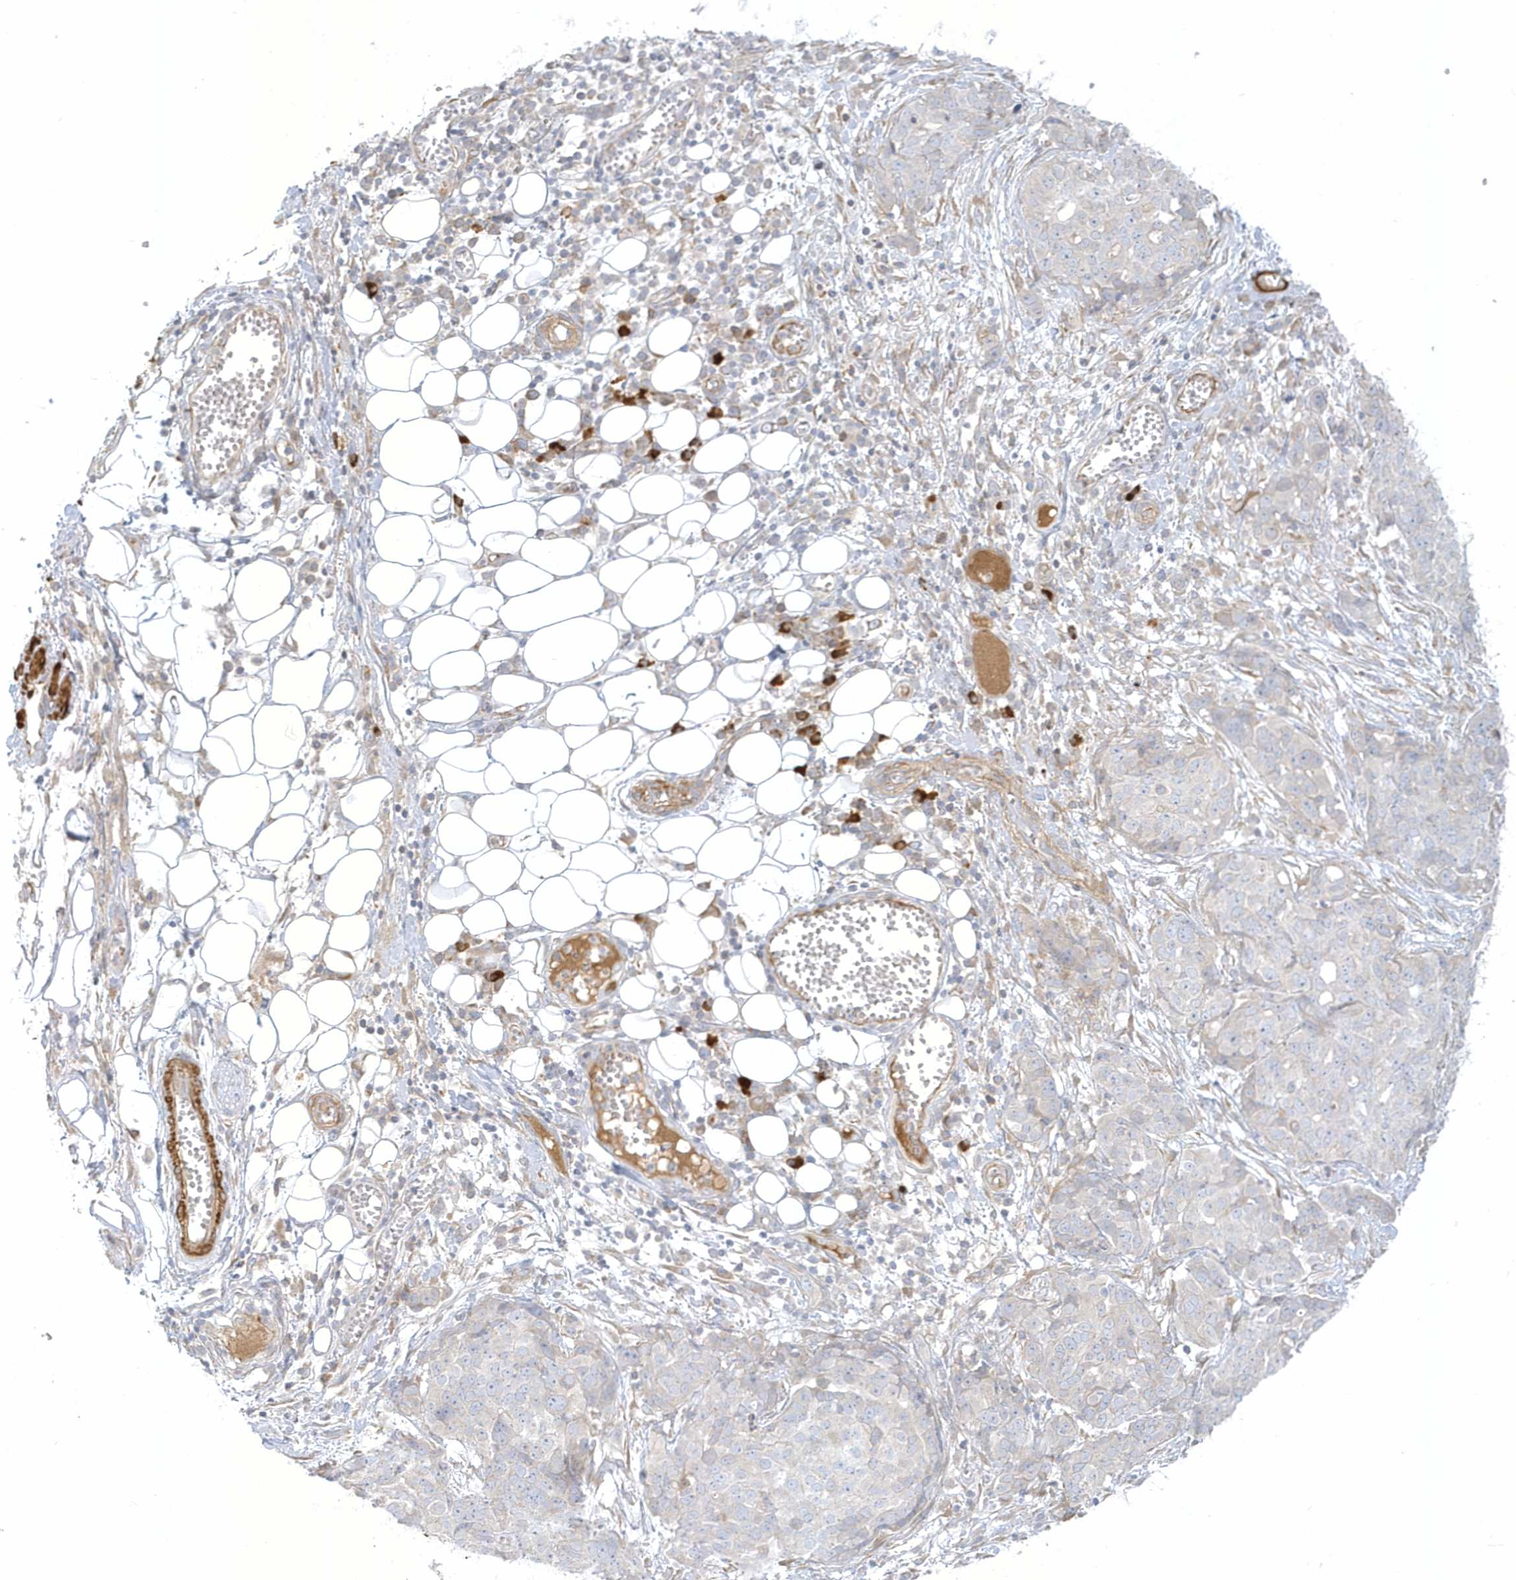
{"staining": {"intensity": "negative", "quantity": "none", "location": "none"}, "tissue": "ovarian cancer", "cell_type": "Tumor cells", "image_type": "cancer", "snomed": [{"axis": "morphology", "description": "Cystadenocarcinoma, serous, NOS"}, {"axis": "topography", "description": "Soft tissue"}, {"axis": "topography", "description": "Ovary"}], "caption": "Serous cystadenocarcinoma (ovarian) was stained to show a protein in brown. There is no significant expression in tumor cells.", "gene": "THADA", "patient": {"sex": "female", "age": 57}}